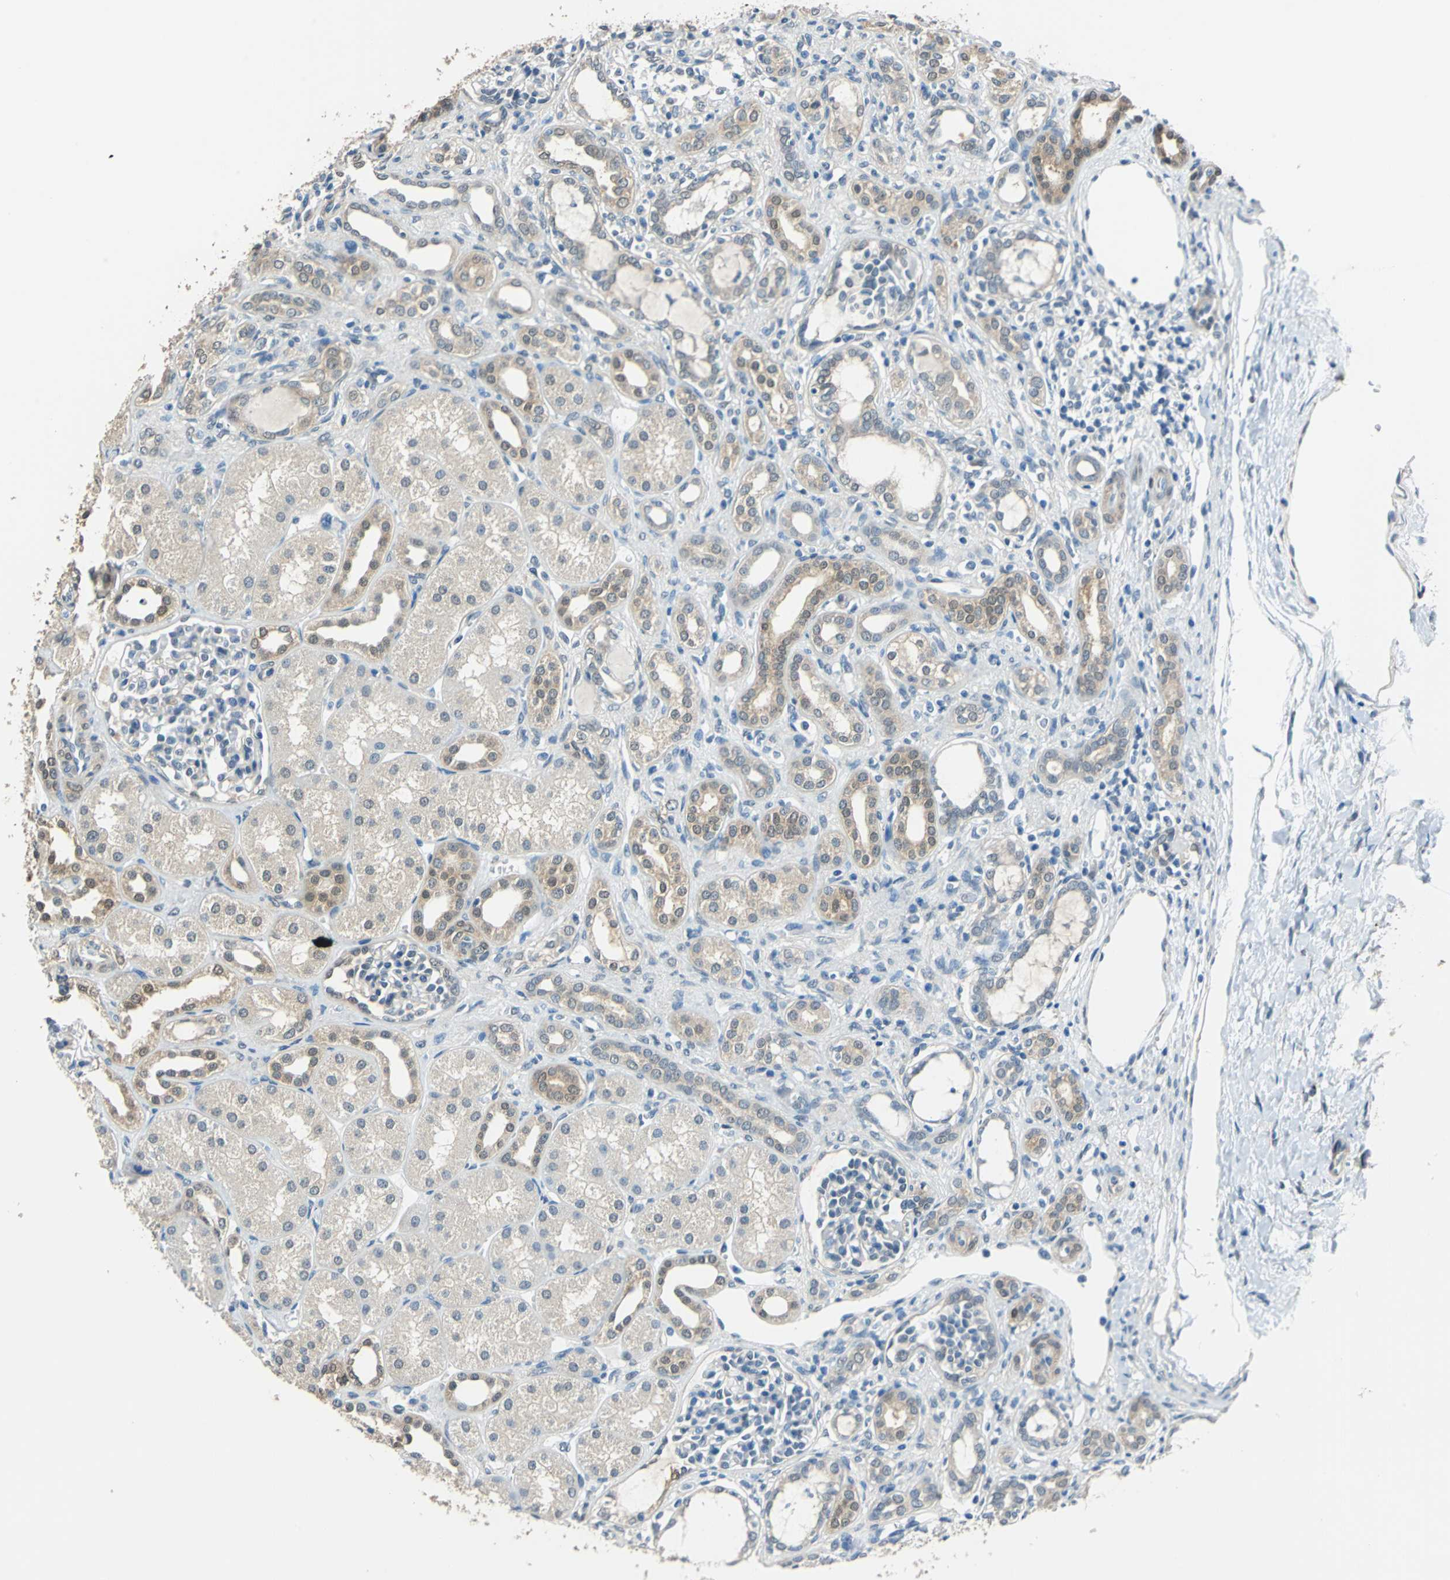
{"staining": {"intensity": "negative", "quantity": "none", "location": "none"}, "tissue": "kidney", "cell_type": "Cells in glomeruli", "image_type": "normal", "snomed": [{"axis": "morphology", "description": "Normal tissue, NOS"}, {"axis": "topography", "description": "Kidney"}], "caption": "There is no significant expression in cells in glomeruli of kidney. (Stains: DAB (3,3'-diaminobenzidine) IHC with hematoxylin counter stain, Microscopy: brightfield microscopy at high magnification).", "gene": "FKBP4", "patient": {"sex": "male", "age": 7}}